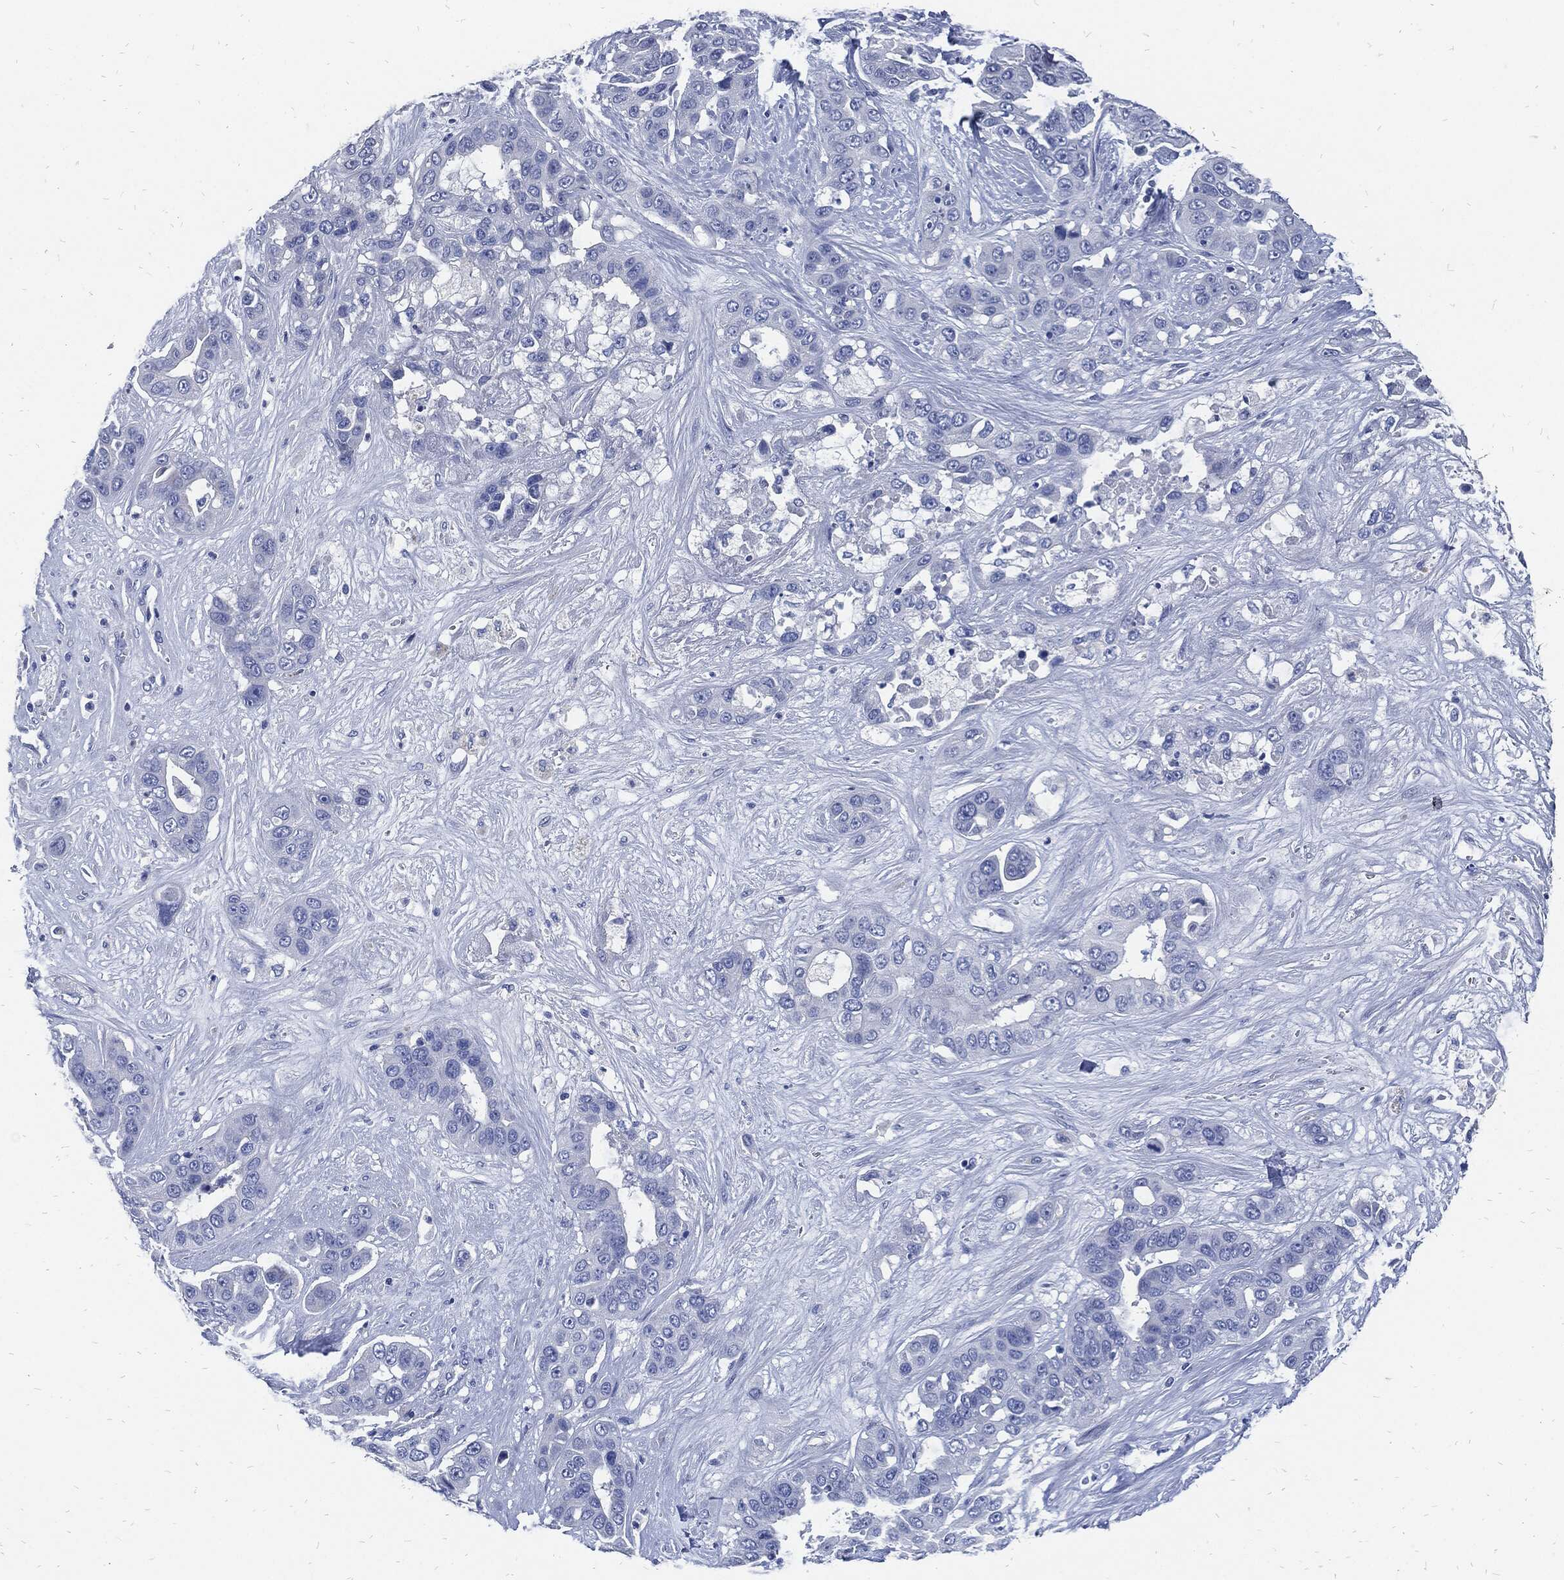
{"staining": {"intensity": "negative", "quantity": "none", "location": "none"}, "tissue": "liver cancer", "cell_type": "Tumor cells", "image_type": "cancer", "snomed": [{"axis": "morphology", "description": "Cholangiocarcinoma"}, {"axis": "topography", "description": "Liver"}], "caption": "Immunohistochemical staining of human liver cancer (cholangiocarcinoma) displays no significant staining in tumor cells.", "gene": "FABP4", "patient": {"sex": "female", "age": 52}}